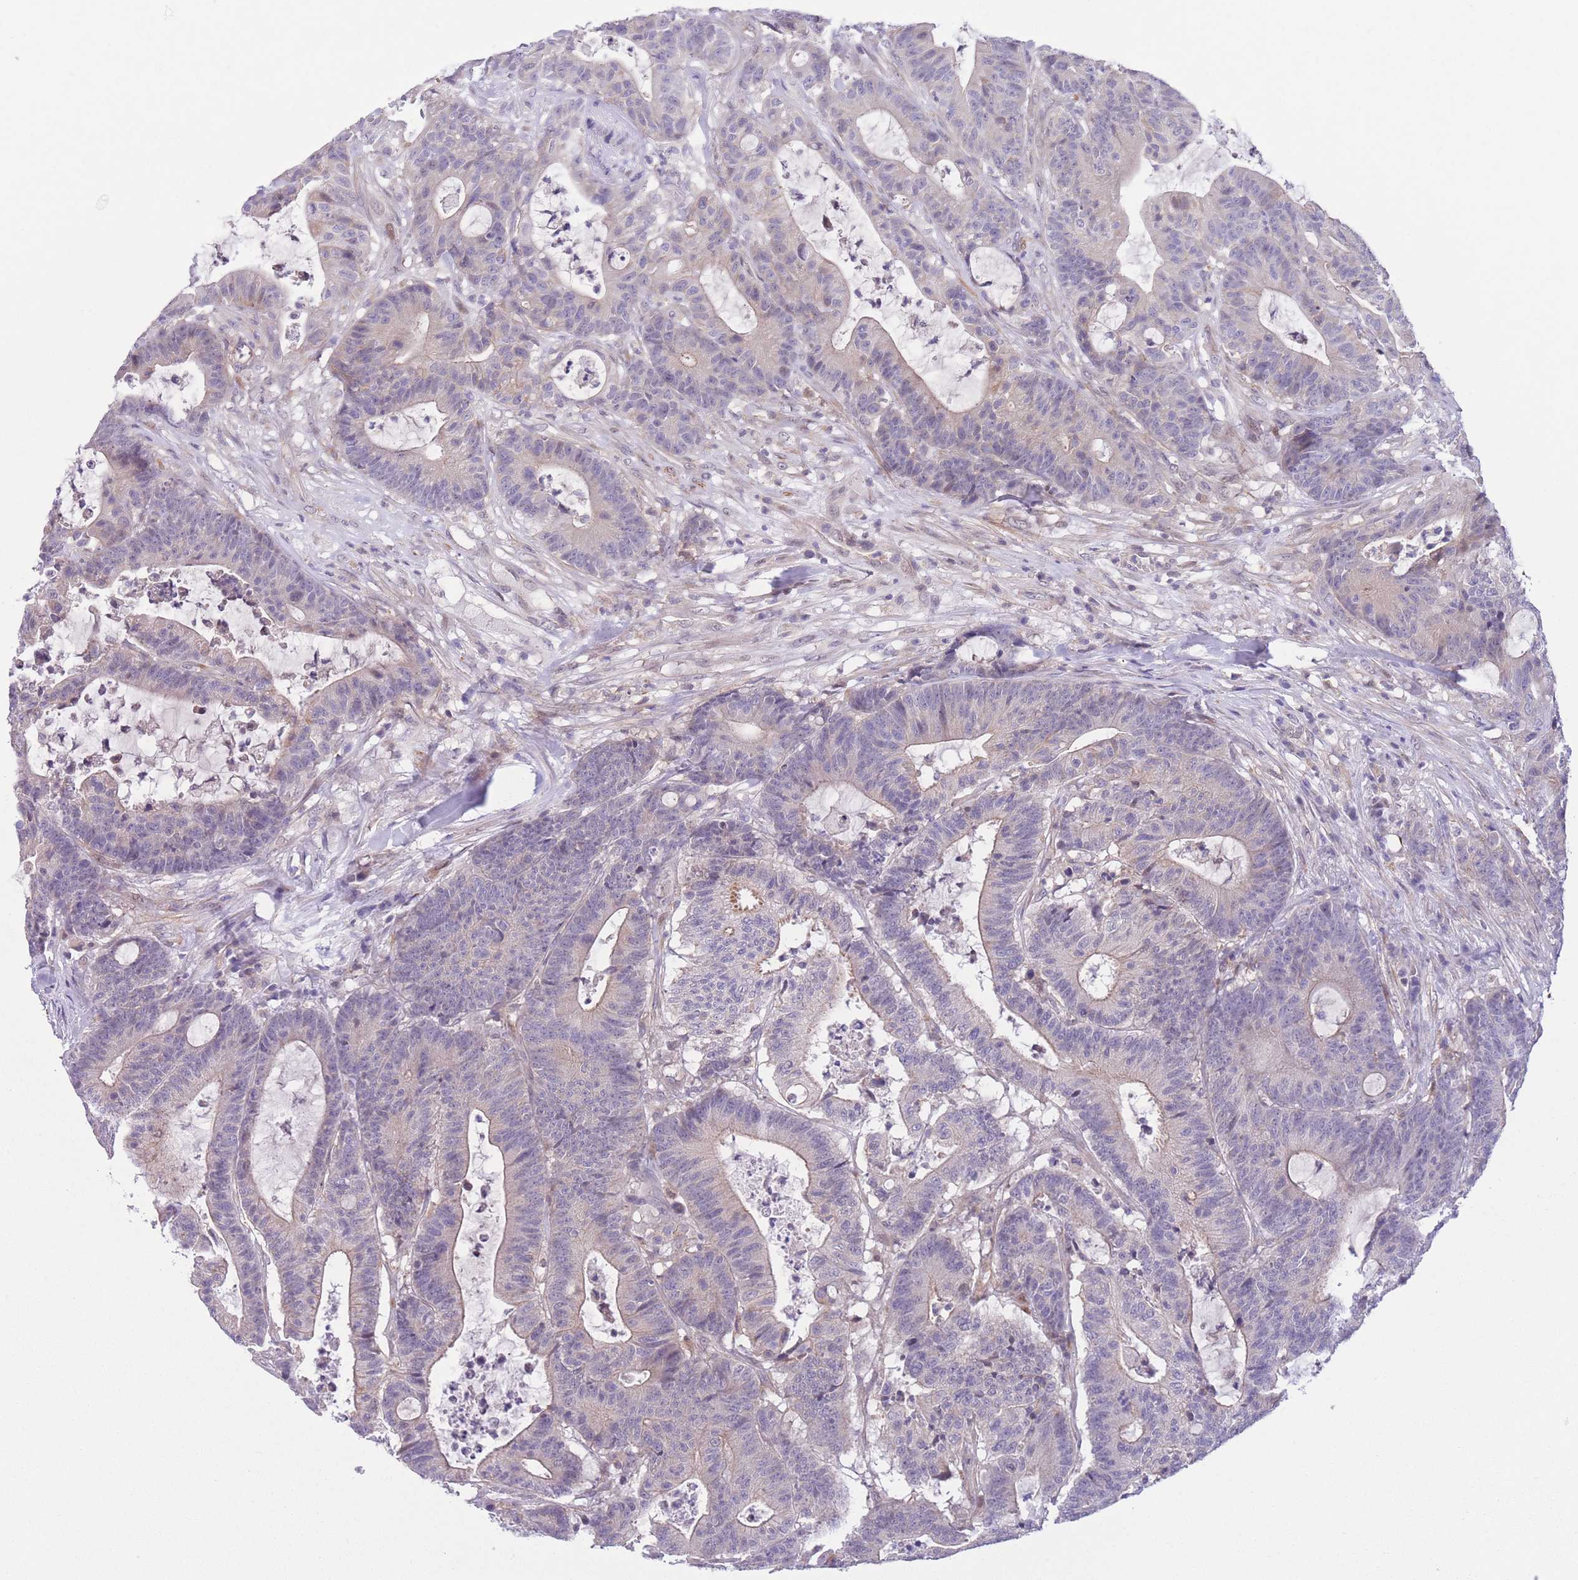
{"staining": {"intensity": "weak", "quantity": "<25%", "location": "cytoplasmic/membranous"}, "tissue": "colorectal cancer", "cell_type": "Tumor cells", "image_type": "cancer", "snomed": [{"axis": "morphology", "description": "Adenocarcinoma, NOS"}, {"axis": "topography", "description": "Colon"}], "caption": "A micrograph of human adenocarcinoma (colorectal) is negative for staining in tumor cells. (Stains: DAB IHC with hematoxylin counter stain, Microscopy: brightfield microscopy at high magnification).", "gene": "C9orf152", "patient": {"sex": "female", "age": 84}}